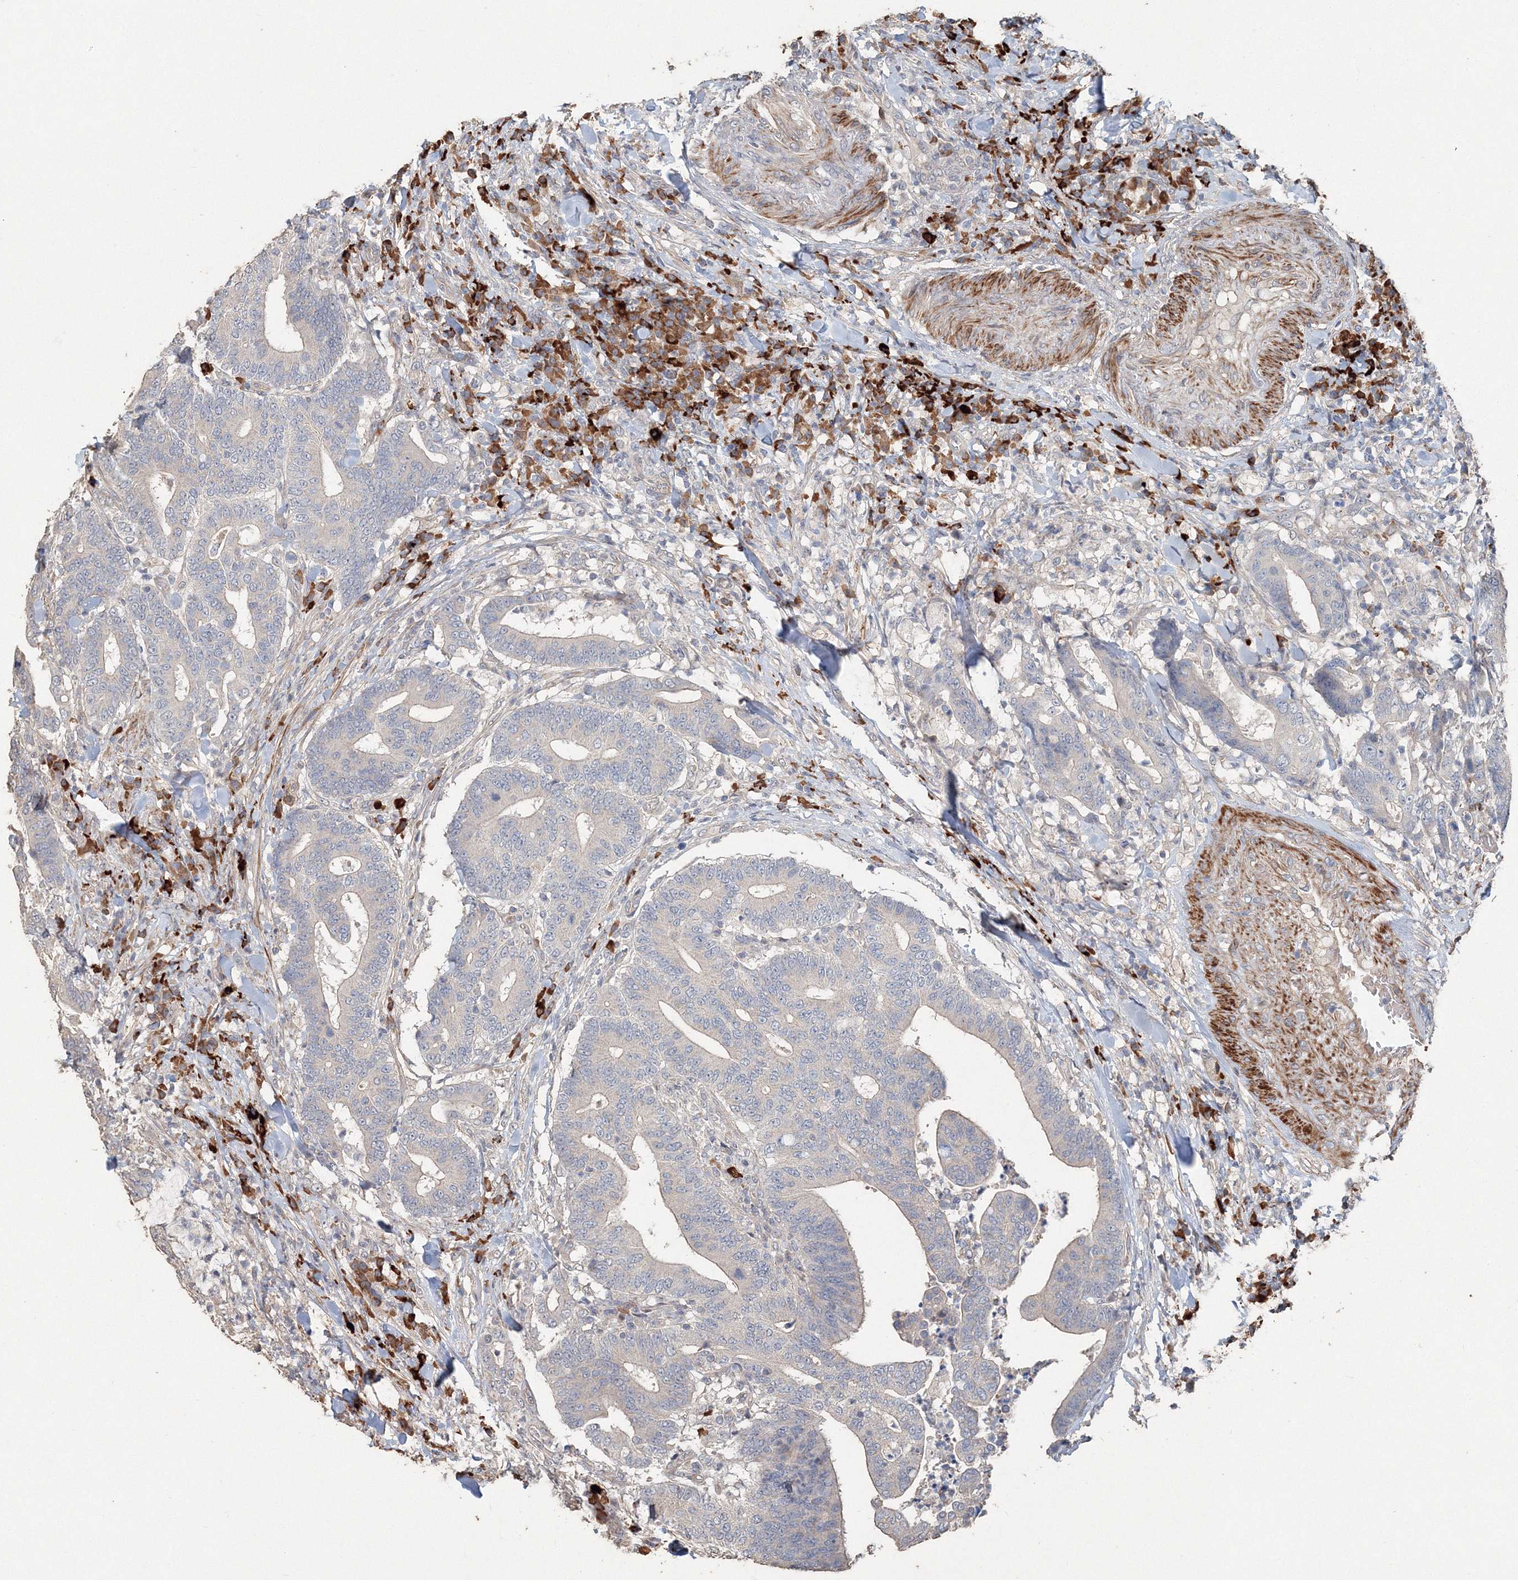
{"staining": {"intensity": "weak", "quantity": "<25%", "location": "cytoplasmic/membranous"}, "tissue": "colorectal cancer", "cell_type": "Tumor cells", "image_type": "cancer", "snomed": [{"axis": "morphology", "description": "Adenocarcinoma, NOS"}, {"axis": "topography", "description": "Colon"}], "caption": "Tumor cells show no significant protein positivity in colorectal adenocarcinoma.", "gene": "NALF2", "patient": {"sex": "female", "age": 66}}